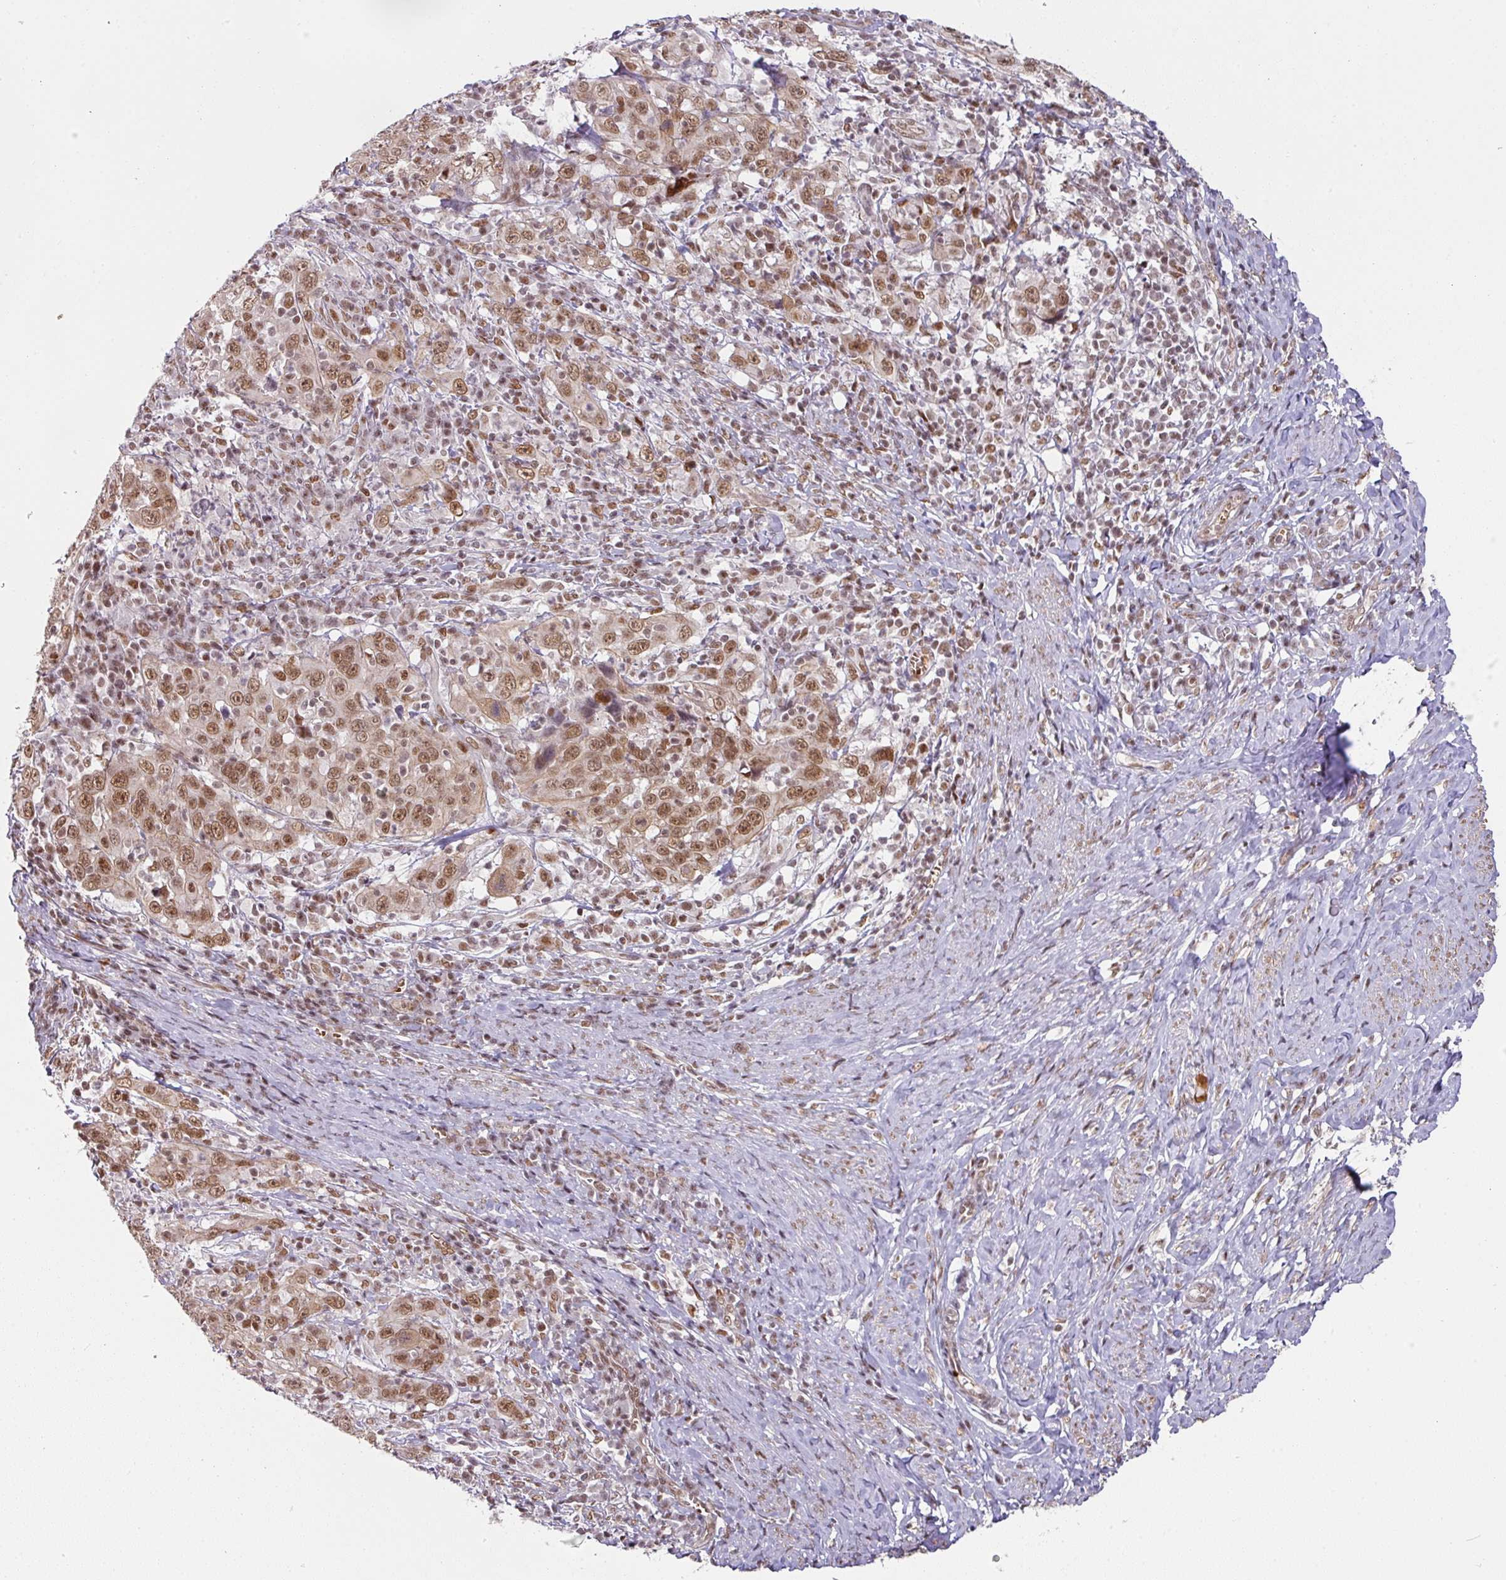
{"staining": {"intensity": "moderate", "quantity": ">75%", "location": "nuclear"}, "tissue": "cervical cancer", "cell_type": "Tumor cells", "image_type": "cancer", "snomed": [{"axis": "morphology", "description": "Squamous cell carcinoma, NOS"}, {"axis": "topography", "description": "Cervix"}], "caption": "Tumor cells display medium levels of moderate nuclear expression in approximately >75% of cells in human squamous cell carcinoma (cervical).", "gene": "NCOA5", "patient": {"sex": "female", "age": 46}}